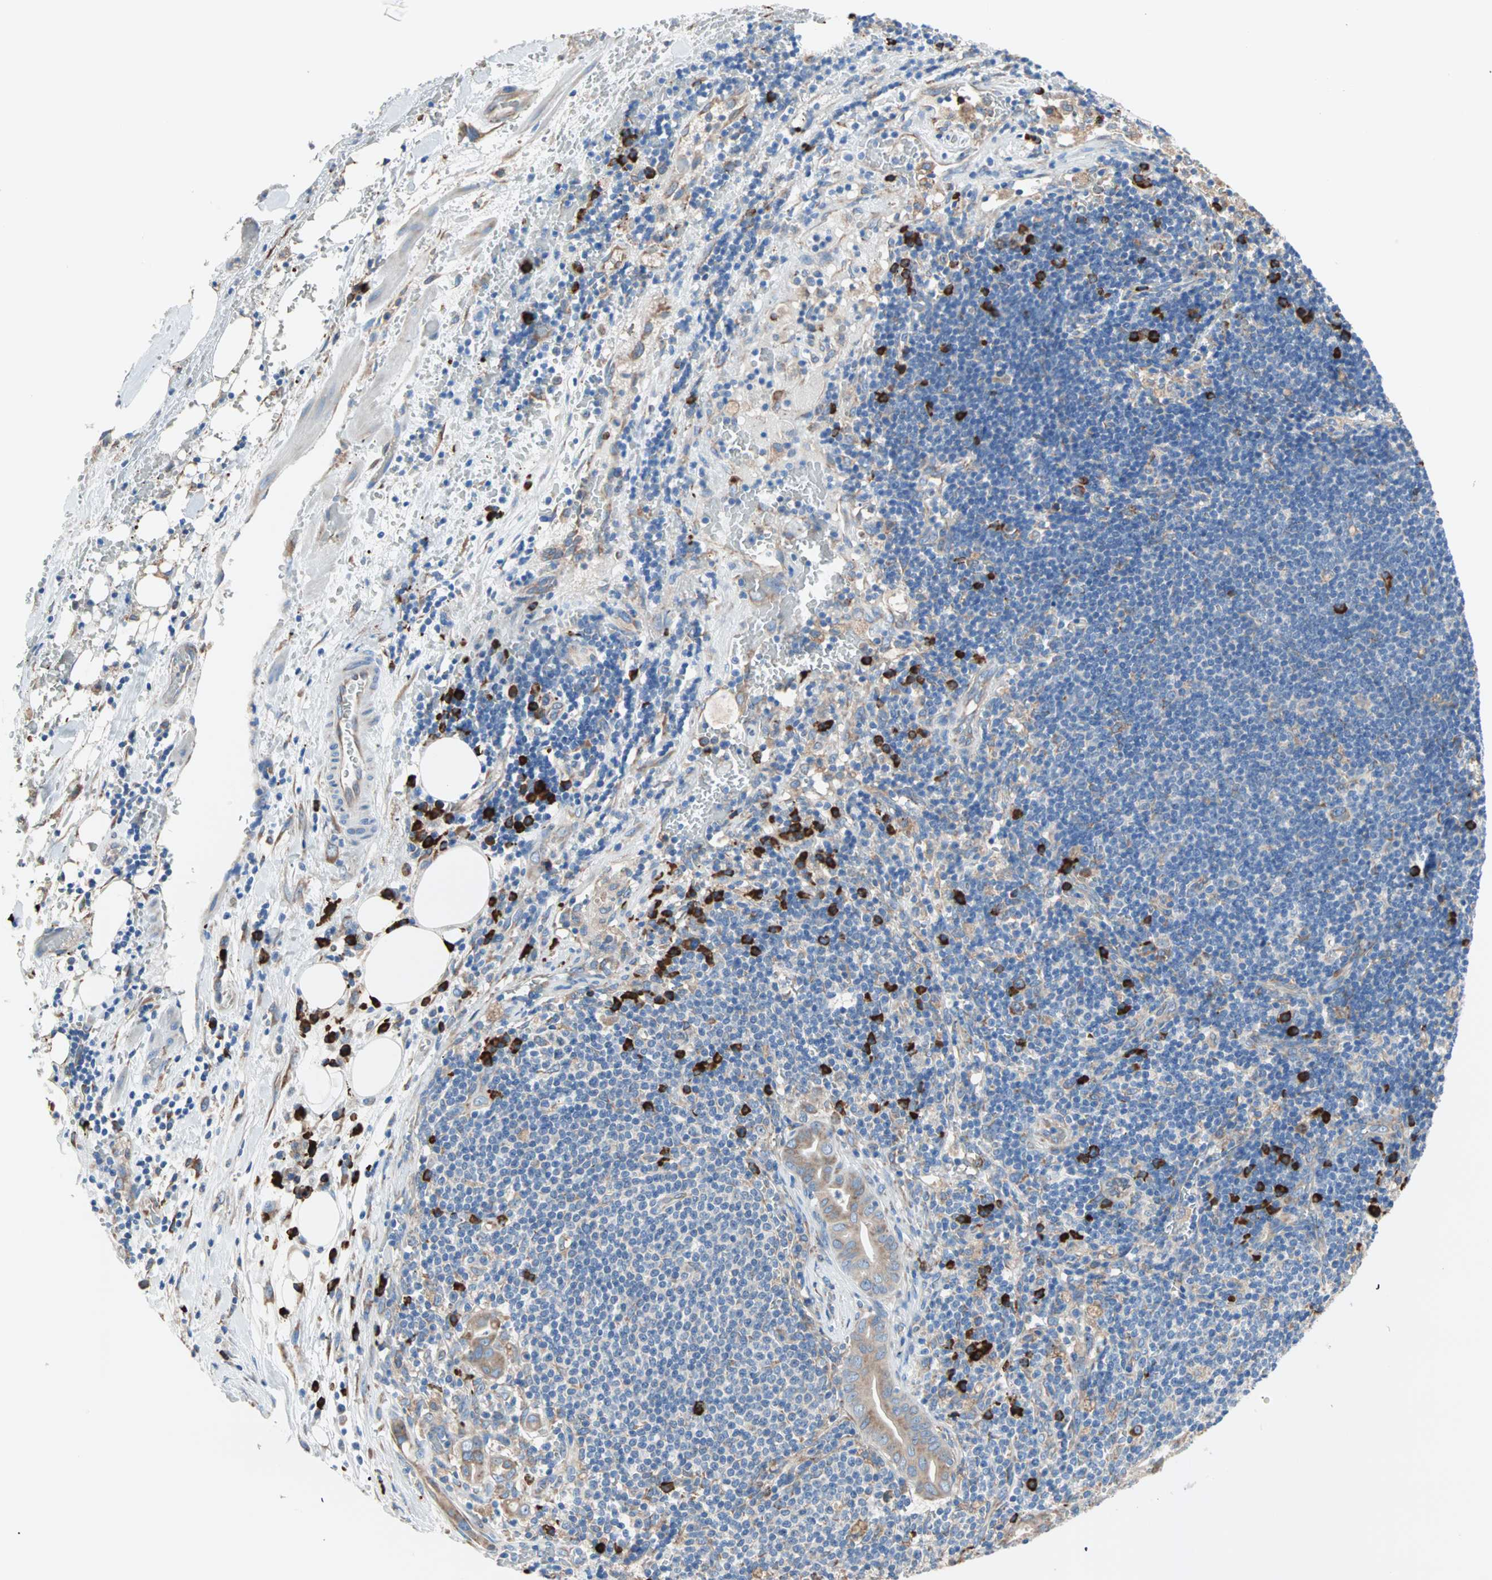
{"staining": {"intensity": "moderate", "quantity": ">75%", "location": "cytoplasmic/membranous"}, "tissue": "liver cancer", "cell_type": "Tumor cells", "image_type": "cancer", "snomed": [{"axis": "morphology", "description": "Cholangiocarcinoma"}, {"axis": "topography", "description": "Liver"}], "caption": "The micrograph displays a brown stain indicating the presence of a protein in the cytoplasmic/membranous of tumor cells in liver cancer (cholangiocarcinoma). (Brightfield microscopy of DAB IHC at high magnification).", "gene": "PLCXD1", "patient": {"sex": "female", "age": 68}}